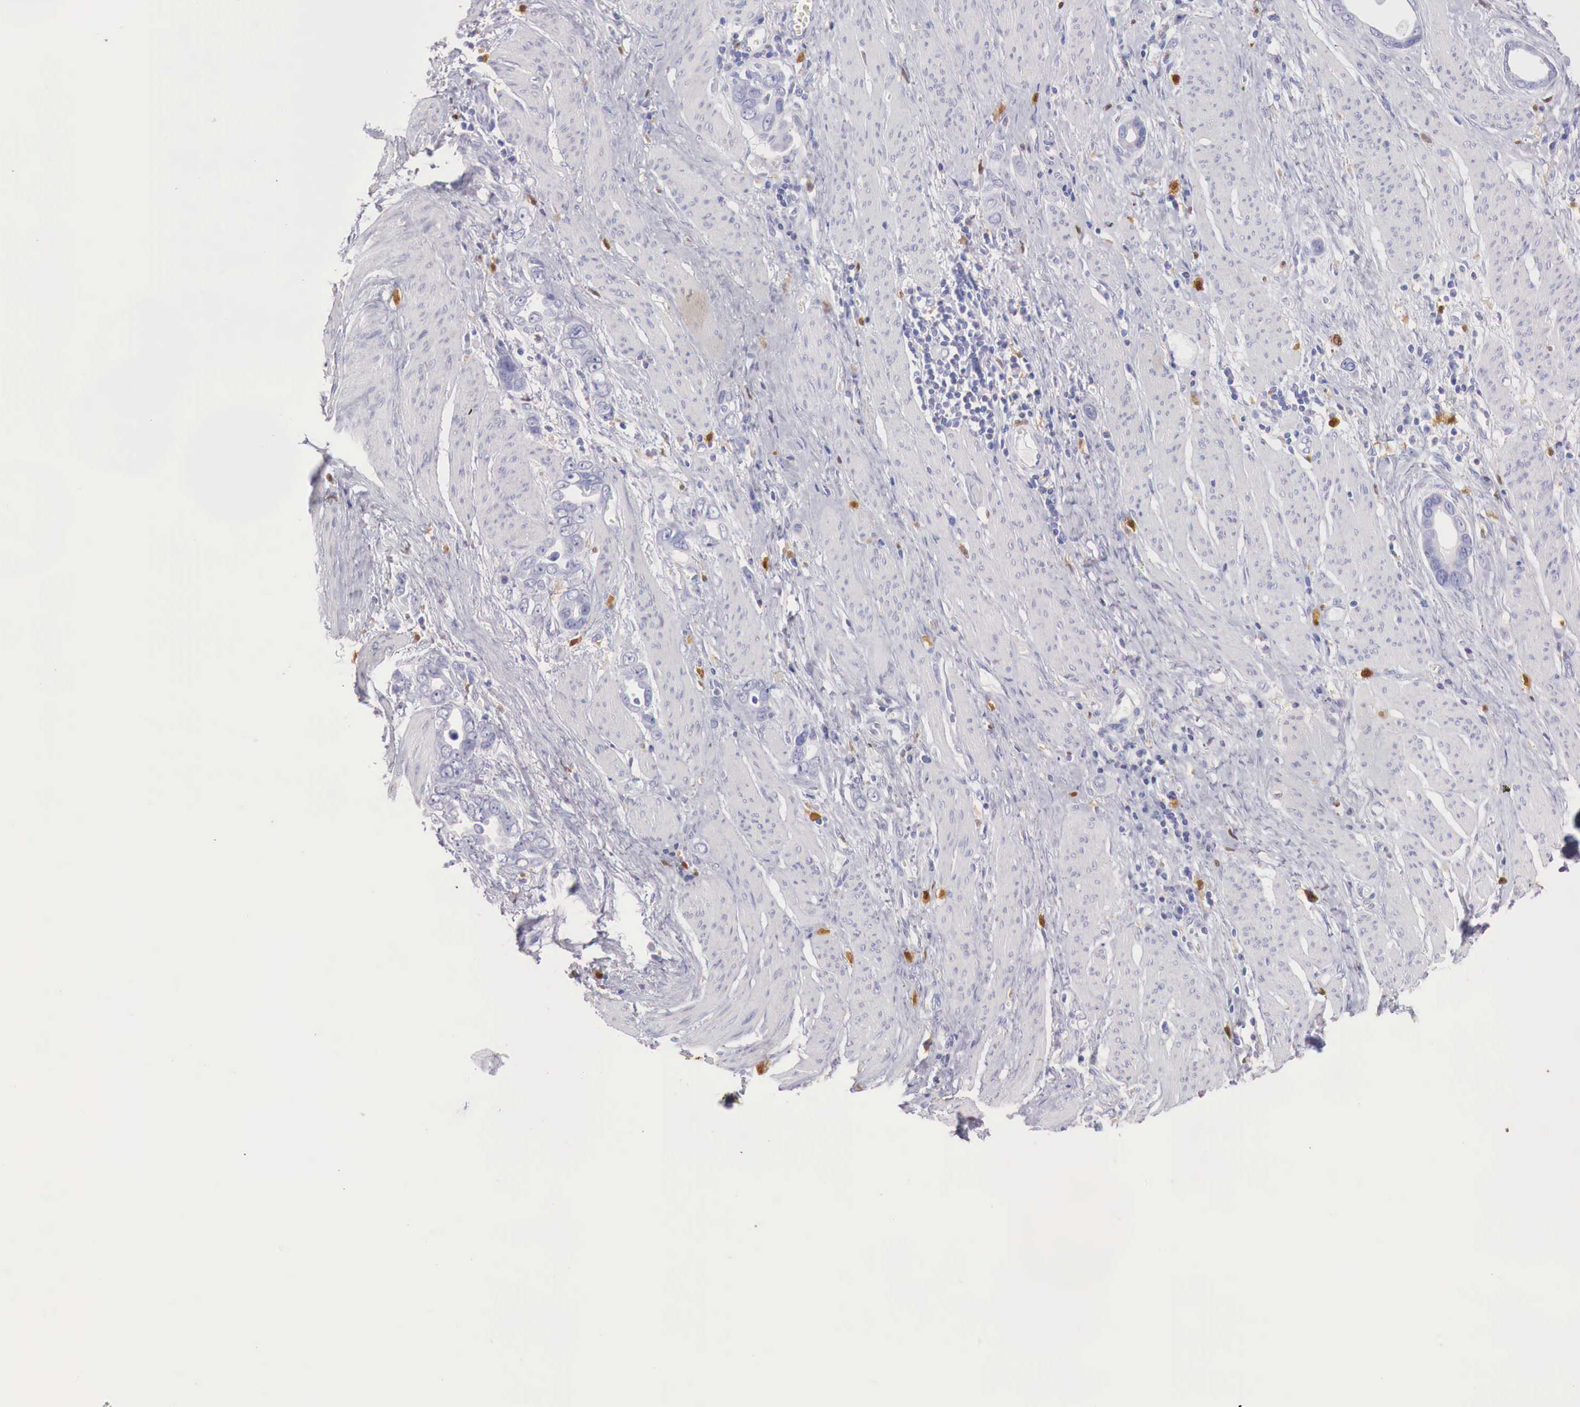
{"staining": {"intensity": "negative", "quantity": "none", "location": "none"}, "tissue": "stomach cancer", "cell_type": "Tumor cells", "image_type": "cancer", "snomed": [{"axis": "morphology", "description": "Adenocarcinoma, NOS"}, {"axis": "topography", "description": "Stomach"}], "caption": "There is no significant staining in tumor cells of stomach adenocarcinoma.", "gene": "RENBP", "patient": {"sex": "male", "age": 78}}